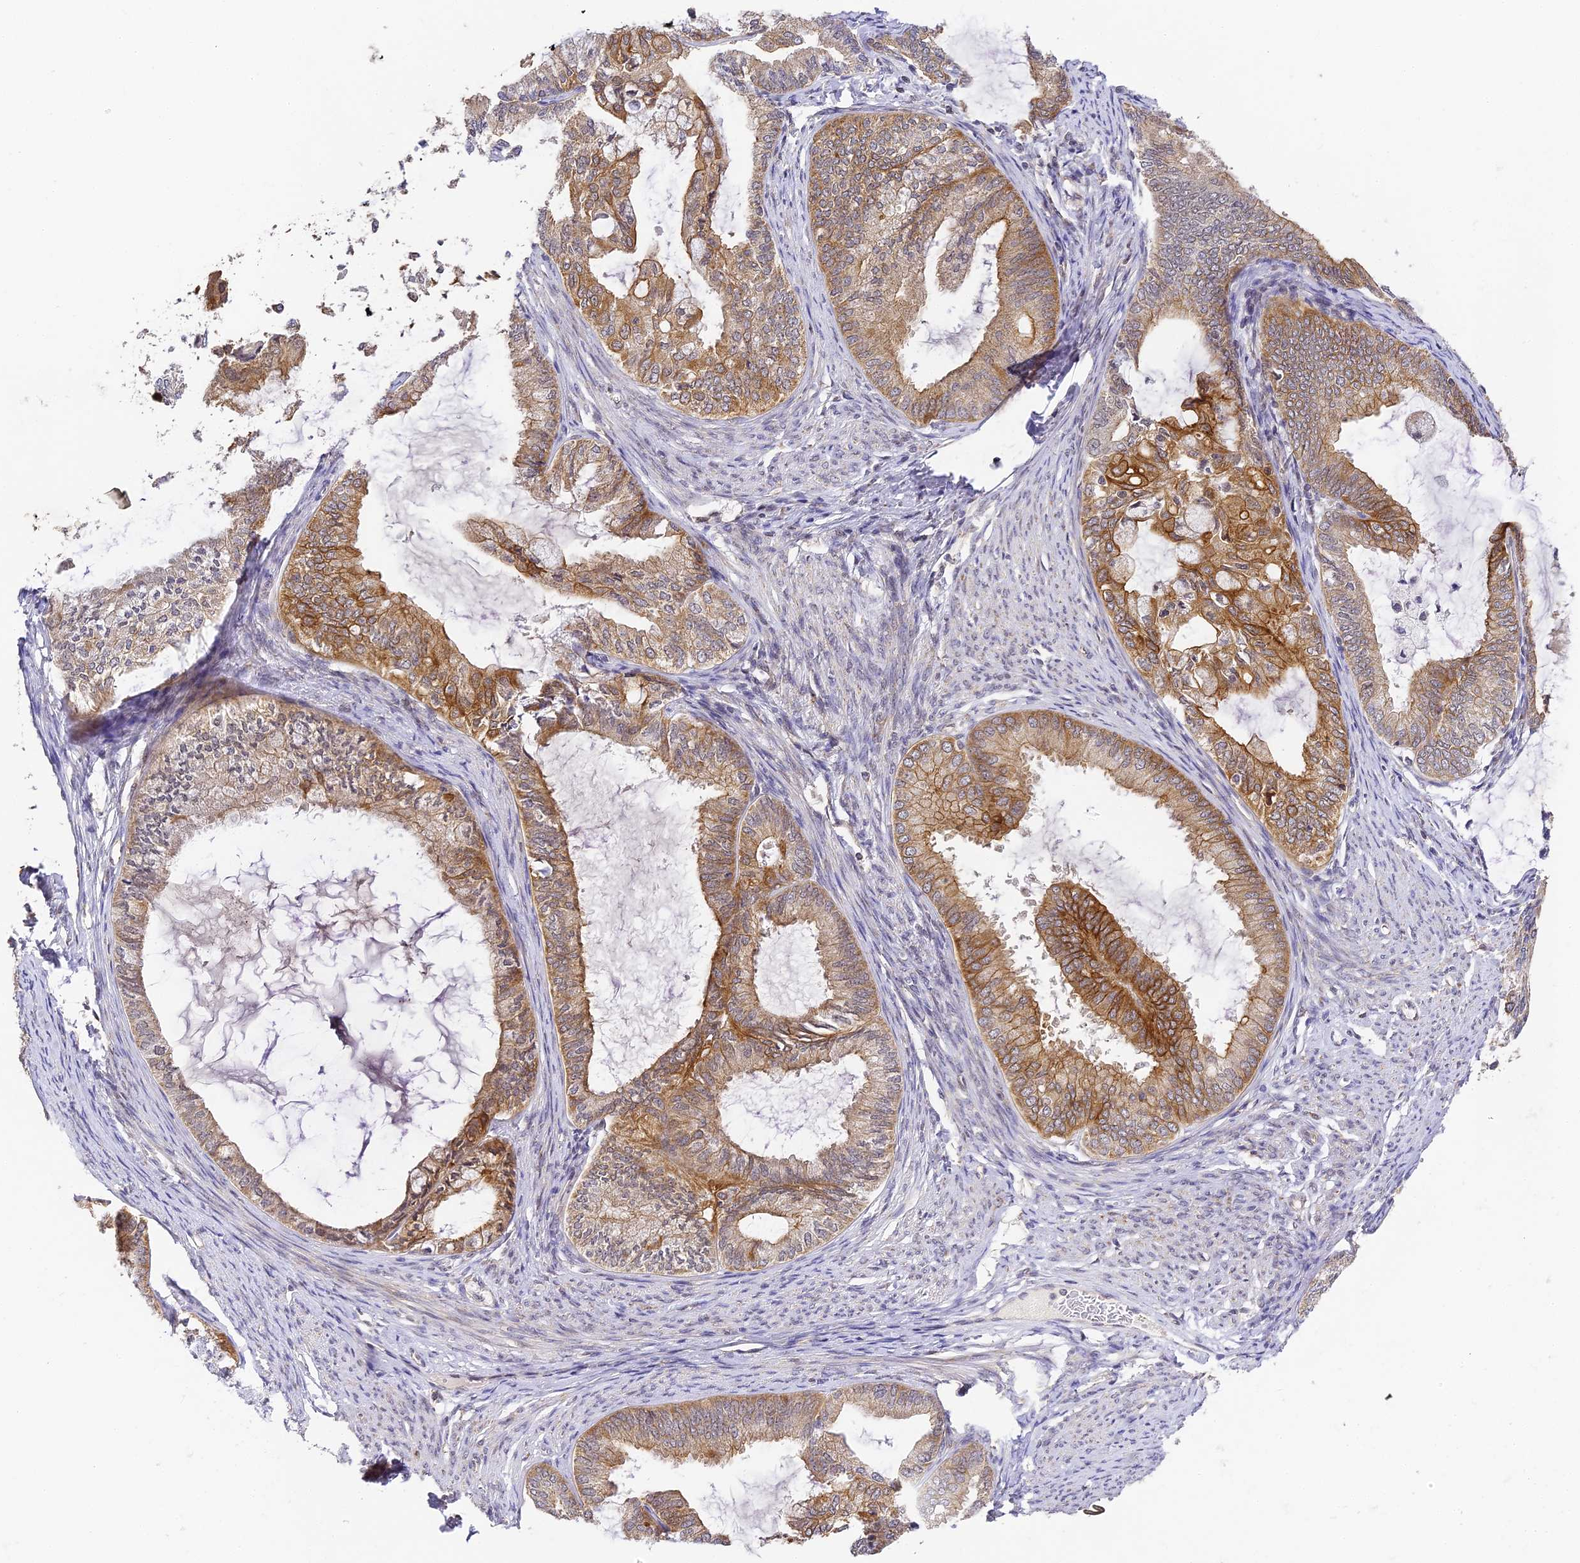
{"staining": {"intensity": "strong", "quantity": ">75%", "location": "cytoplasmic/membranous"}, "tissue": "endometrial cancer", "cell_type": "Tumor cells", "image_type": "cancer", "snomed": [{"axis": "morphology", "description": "Adenocarcinoma, NOS"}, {"axis": "topography", "description": "Endometrium"}], "caption": "A histopathology image of human endometrial cancer (adenocarcinoma) stained for a protein shows strong cytoplasmic/membranous brown staining in tumor cells.", "gene": "DNAAF10", "patient": {"sex": "female", "age": 86}}